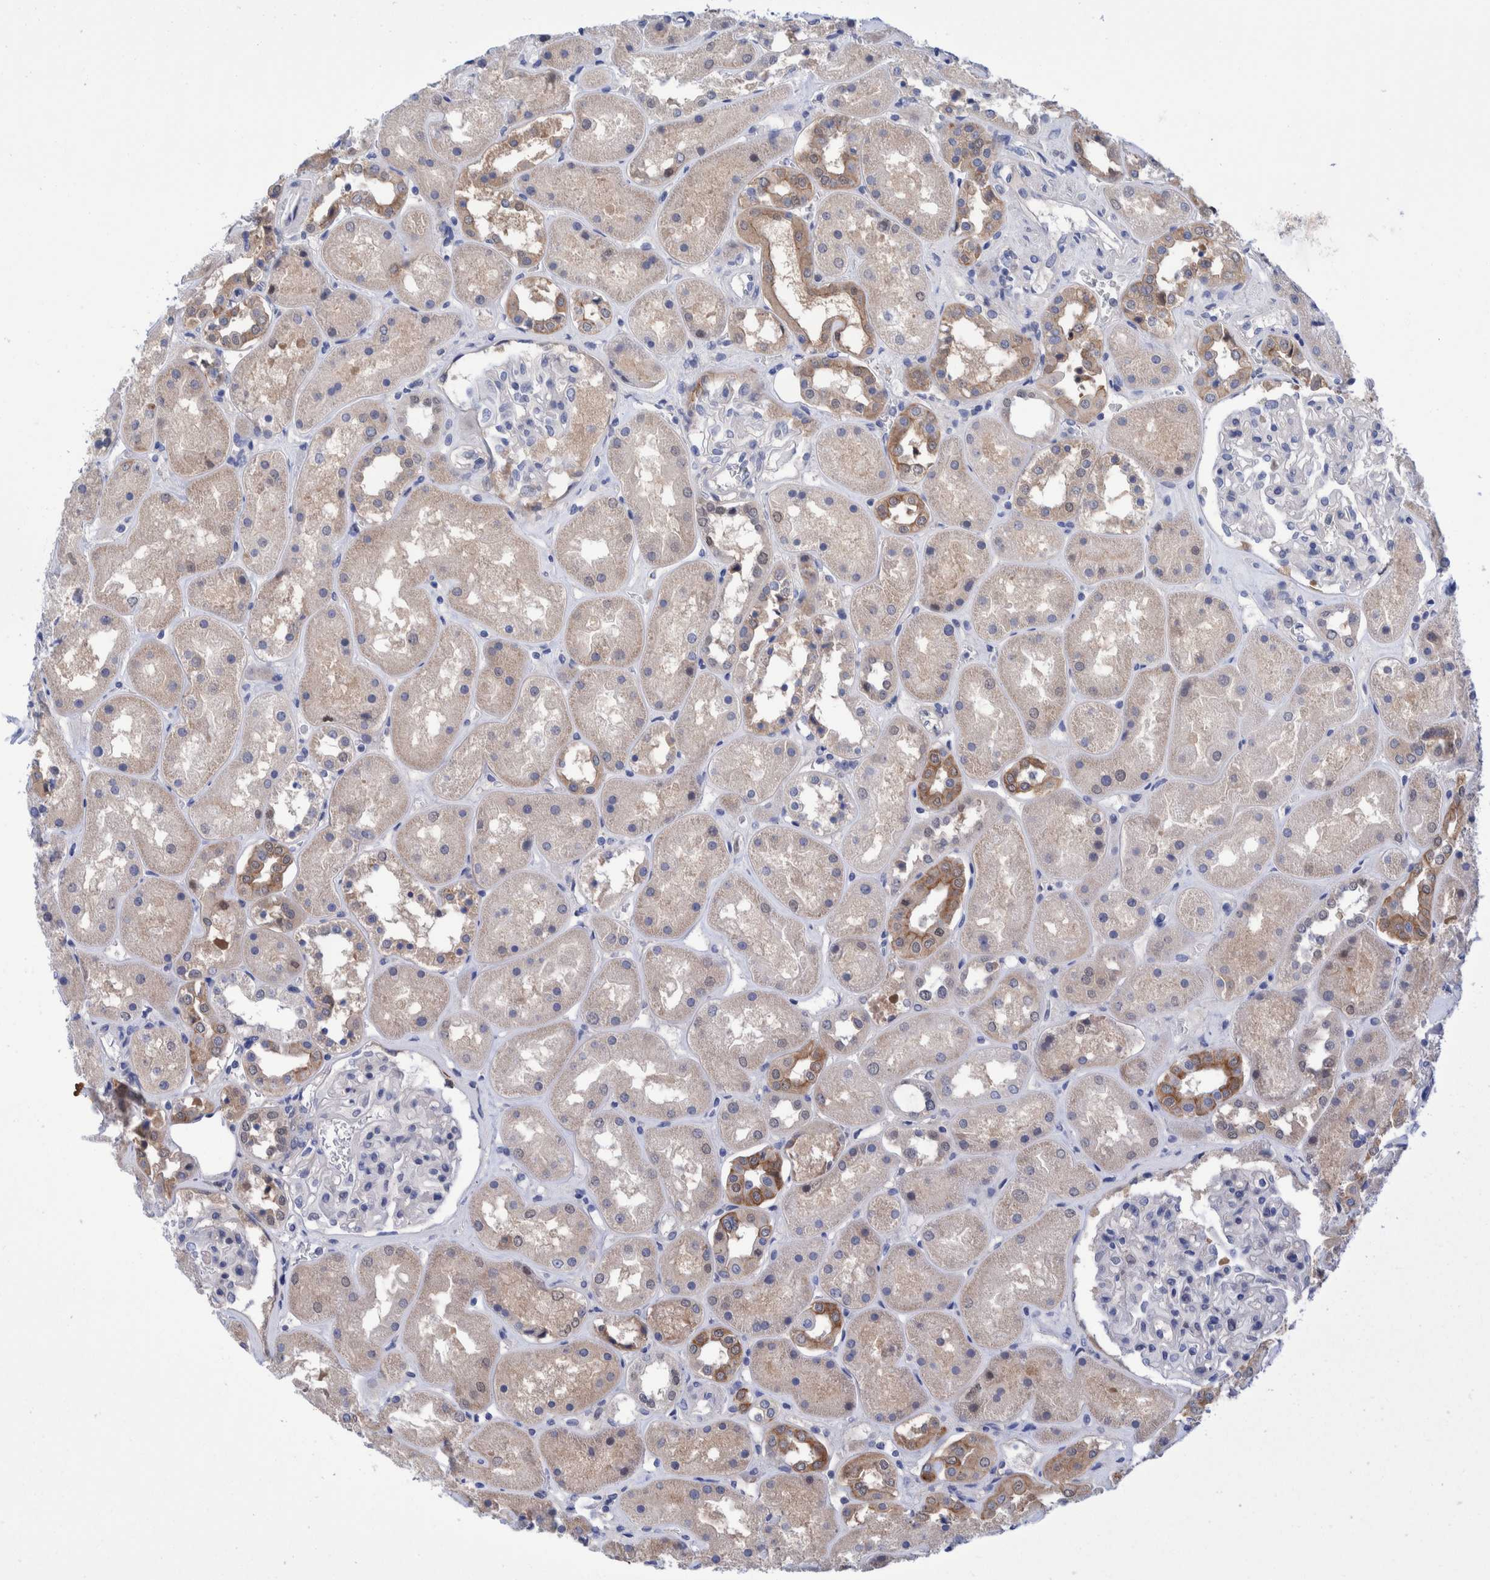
{"staining": {"intensity": "negative", "quantity": "none", "location": "none"}, "tissue": "kidney", "cell_type": "Cells in glomeruli", "image_type": "normal", "snomed": [{"axis": "morphology", "description": "Normal tissue, NOS"}, {"axis": "topography", "description": "Kidney"}], "caption": "Histopathology image shows no significant protein positivity in cells in glomeruli of benign kidney.", "gene": "PFAS", "patient": {"sex": "male", "age": 70}}